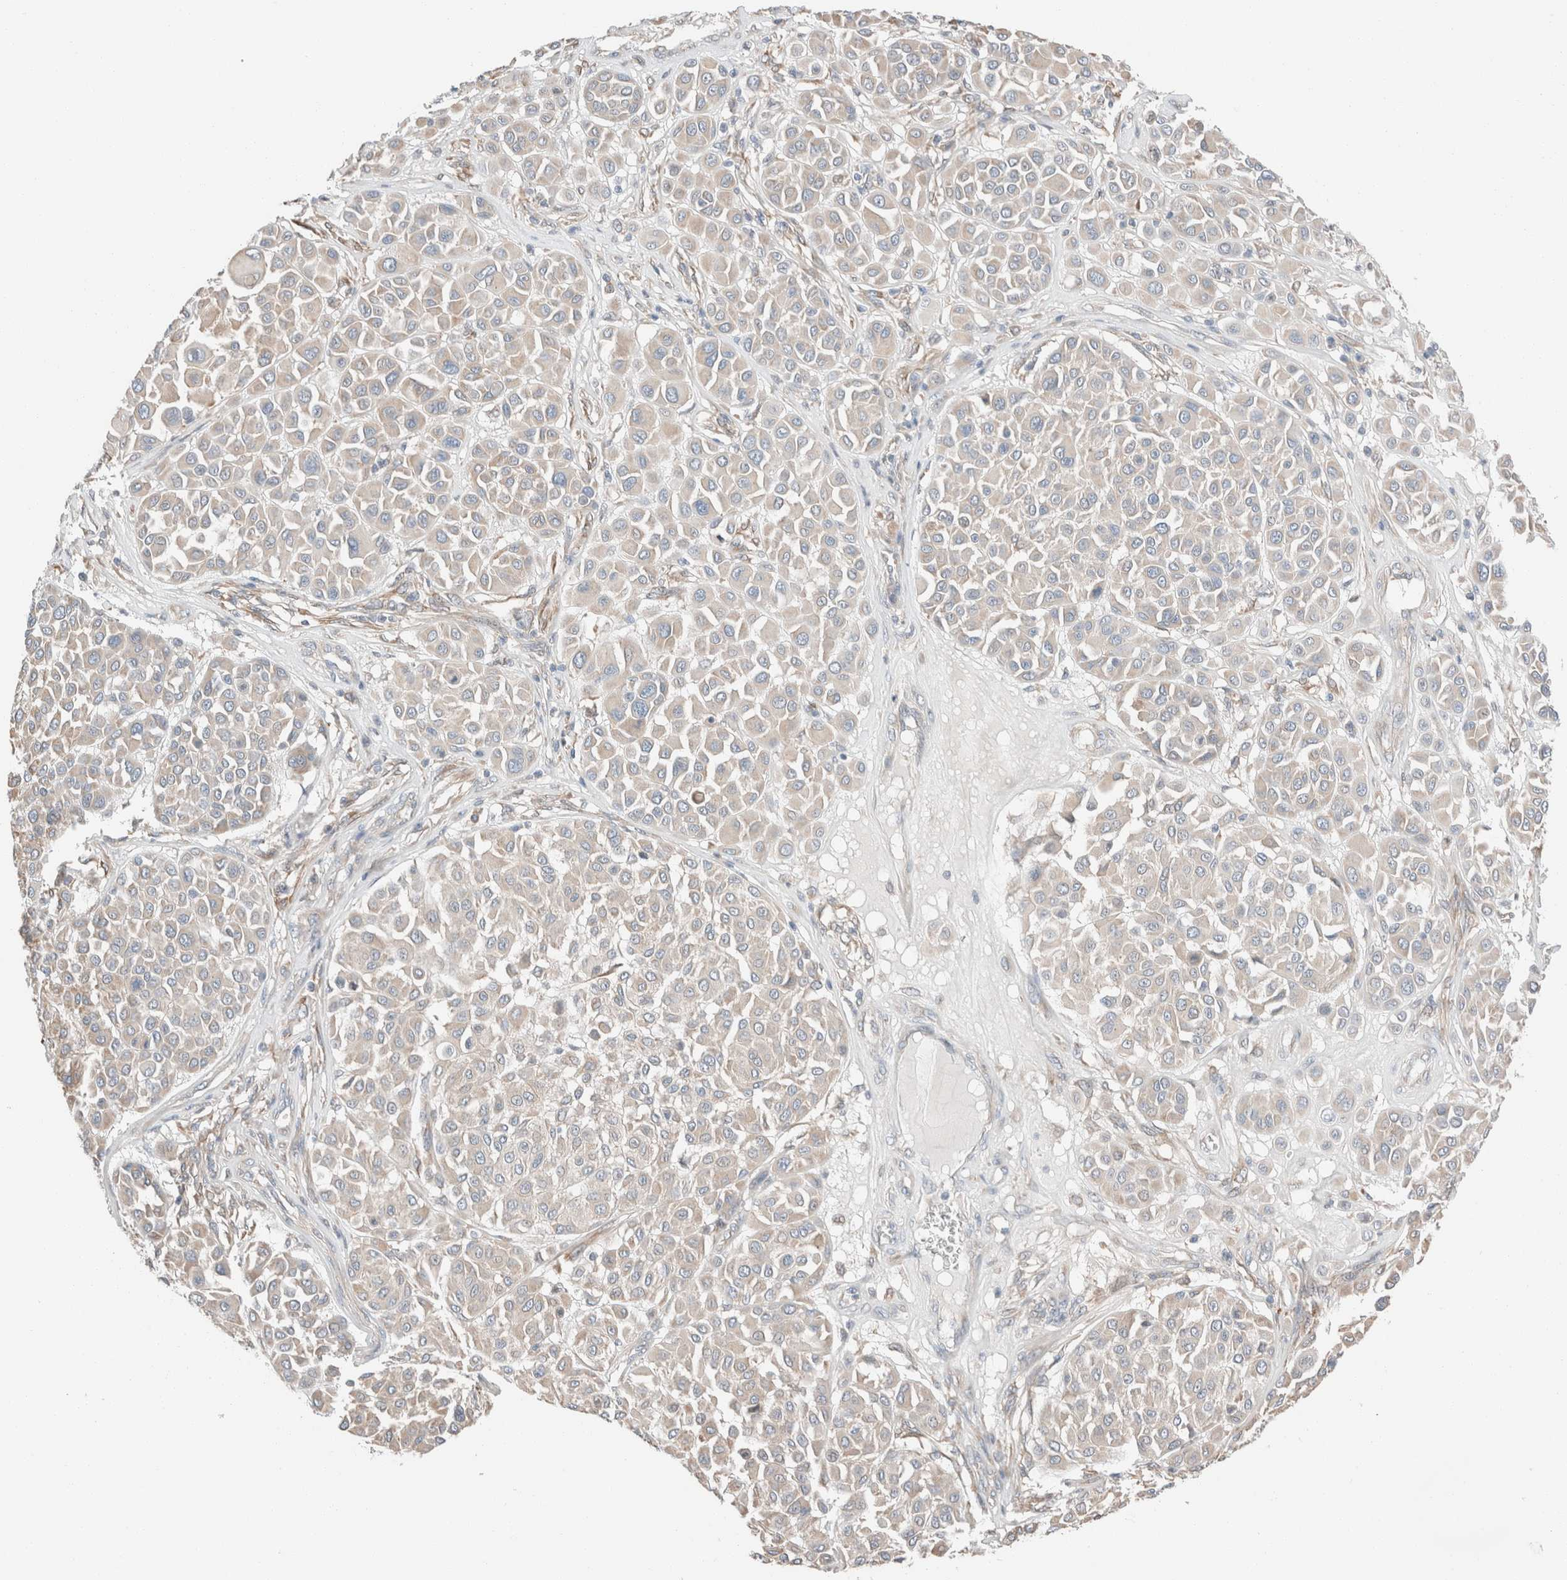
{"staining": {"intensity": "negative", "quantity": "none", "location": "none"}, "tissue": "melanoma", "cell_type": "Tumor cells", "image_type": "cancer", "snomed": [{"axis": "morphology", "description": "Malignant melanoma, Metastatic site"}, {"axis": "topography", "description": "Soft tissue"}], "caption": "This is an immunohistochemistry histopathology image of melanoma. There is no expression in tumor cells.", "gene": "PCM1", "patient": {"sex": "male", "age": 41}}